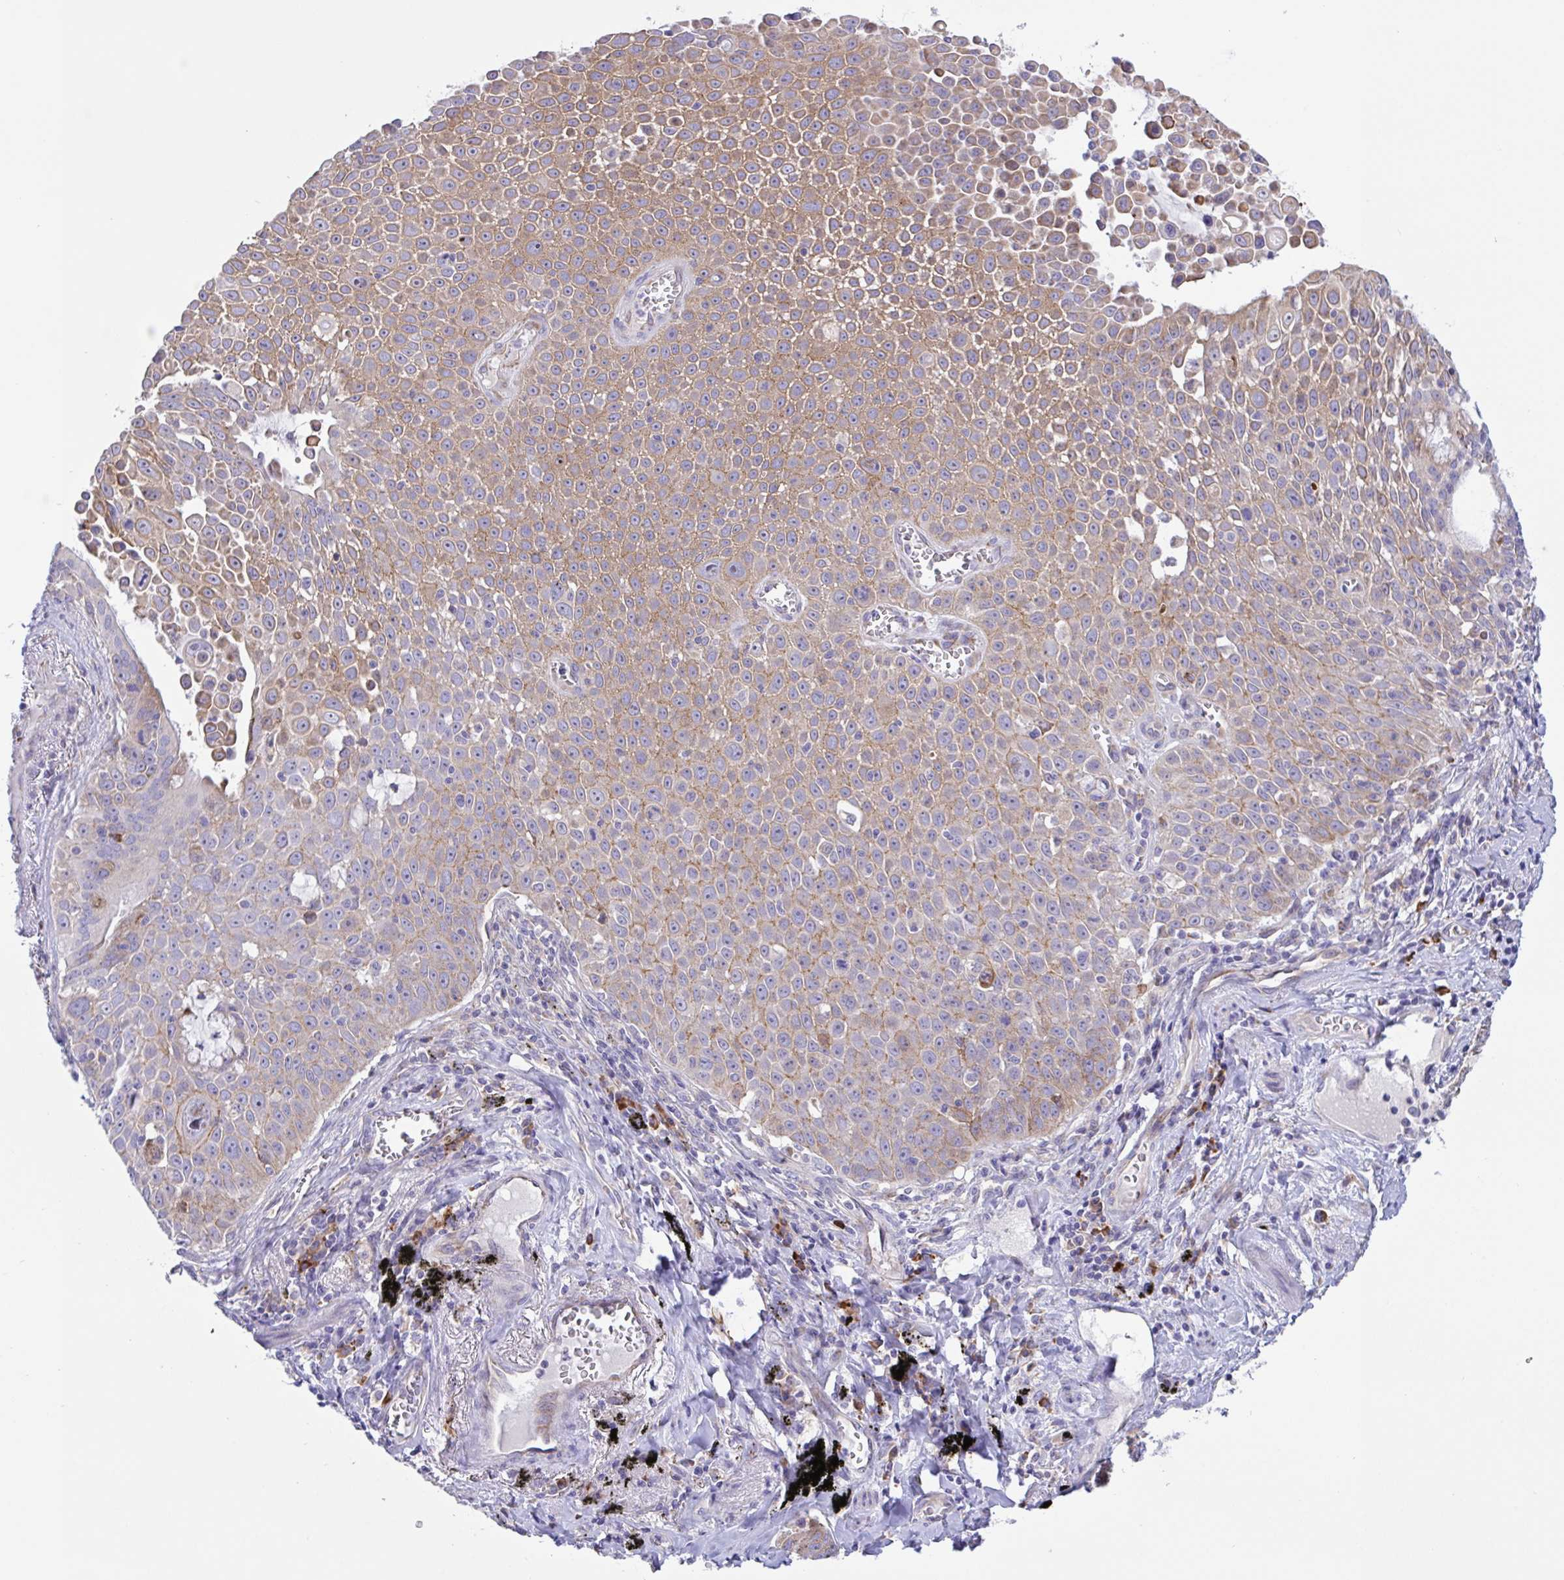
{"staining": {"intensity": "moderate", "quantity": ">75%", "location": "cytoplasmic/membranous"}, "tissue": "lung cancer", "cell_type": "Tumor cells", "image_type": "cancer", "snomed": [{"axis": "morphology", "description": "Squamous cell carcinoma, NOS"}, {"axis": "morphology", "description": "Squamous cell carcinoma, metastatic, NOS"}, {"axis": "topography", "description": "Lymph node"}, {"axis": "topography", "description": "Lung"}], "caption": "Immunohistochemistry (IHC) photomicrograph of lung cancer stained for a protein (brown), which exhibits medium levels of moderate cytoplasmic/membranous expression in about >75% of tumor cells.", "gene": "DSC3", "patient": {"sex": "female", "age": 62}}